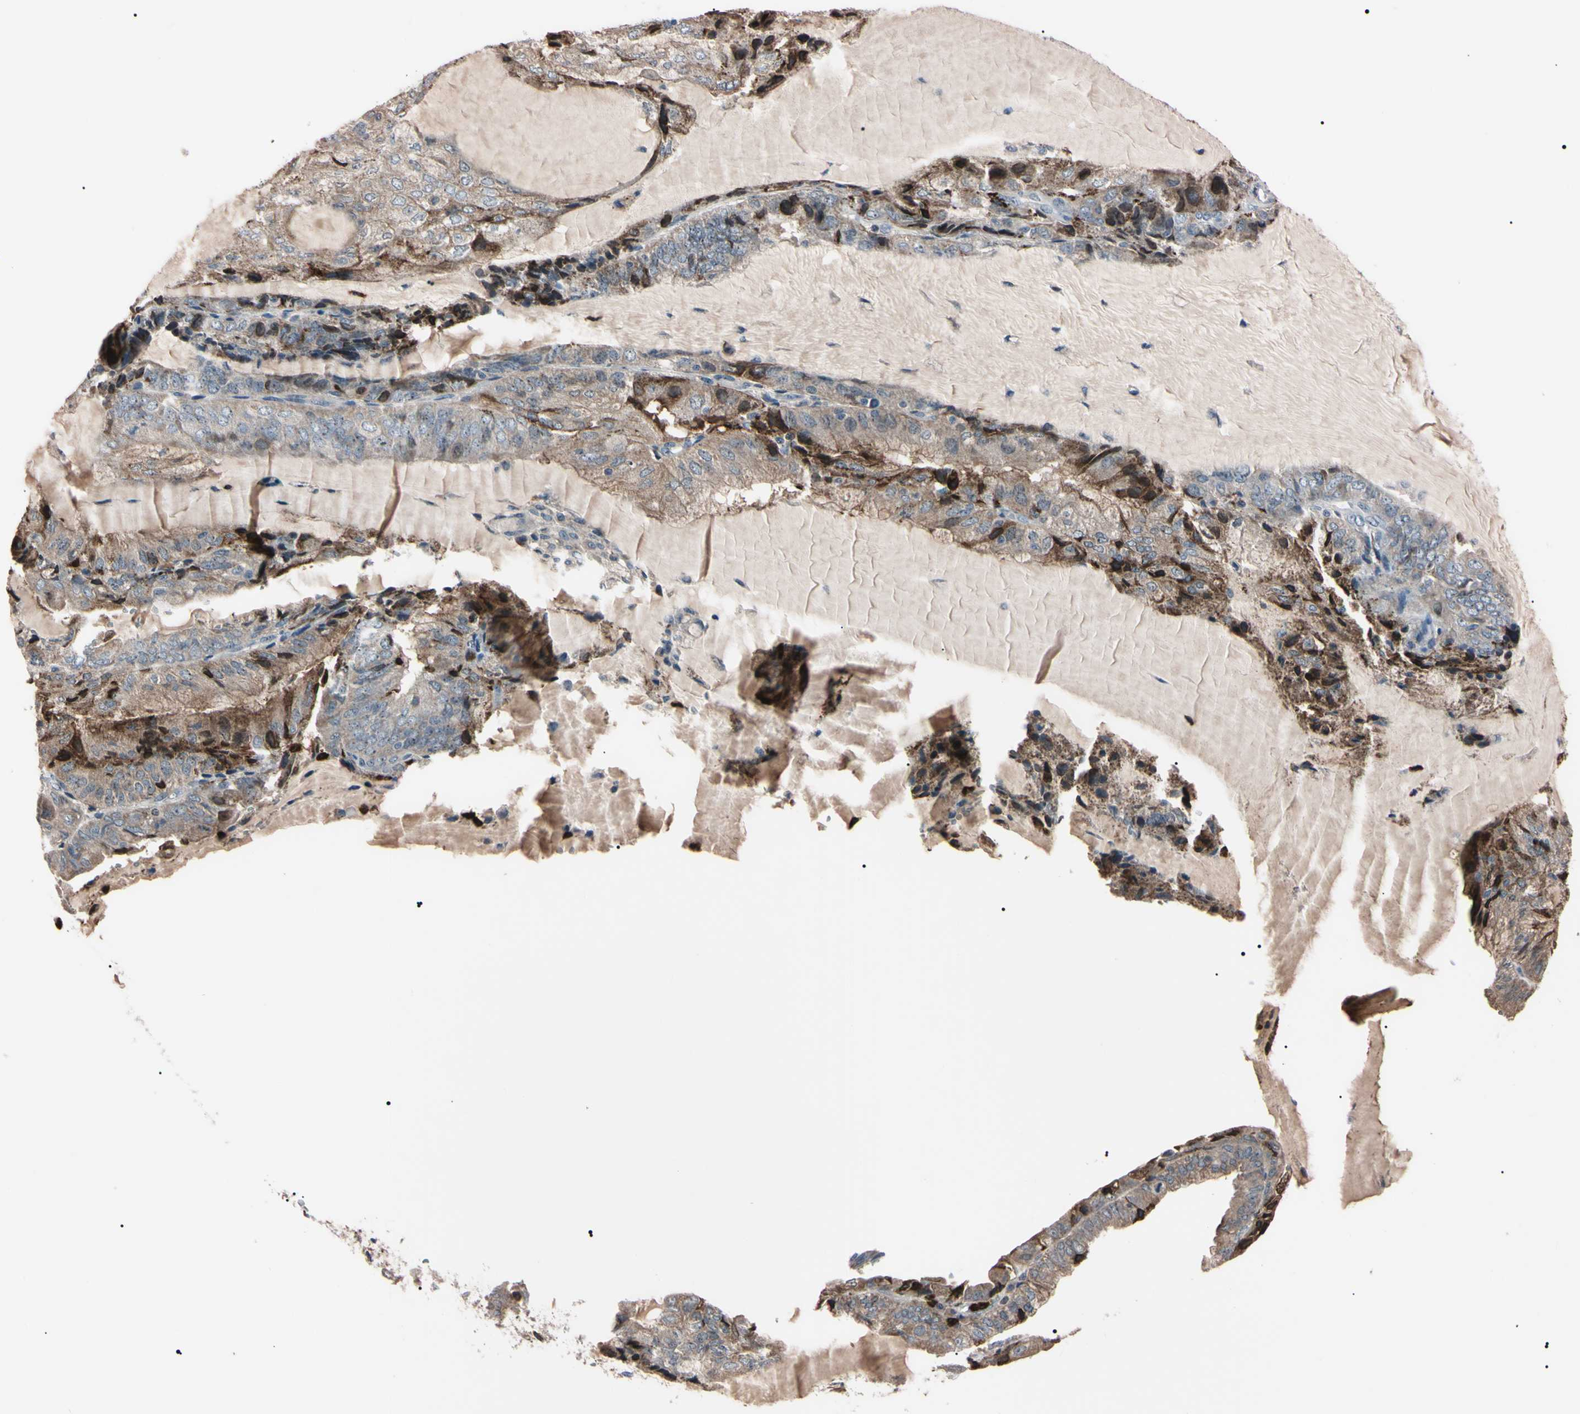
{"staining": {"intensity": "weak", "quantity": "<25%", "location": "cytoplasmic/membranous,nuclear"}, "tissue": "endometrial cancer", "cell_type": "Tumor cells", "image_type": "cancer", "snomed": [{"axis": "morphology", "description": "Adenocarcinoma, NOS"}, {"axis": "topography", "description": "Endometrium"}], "caption": "Tumor cells show no significant staining in endometrial adenocarcinoma.", "gene": "TRAF5", "patient": {"sex": "female", "age": 81}}